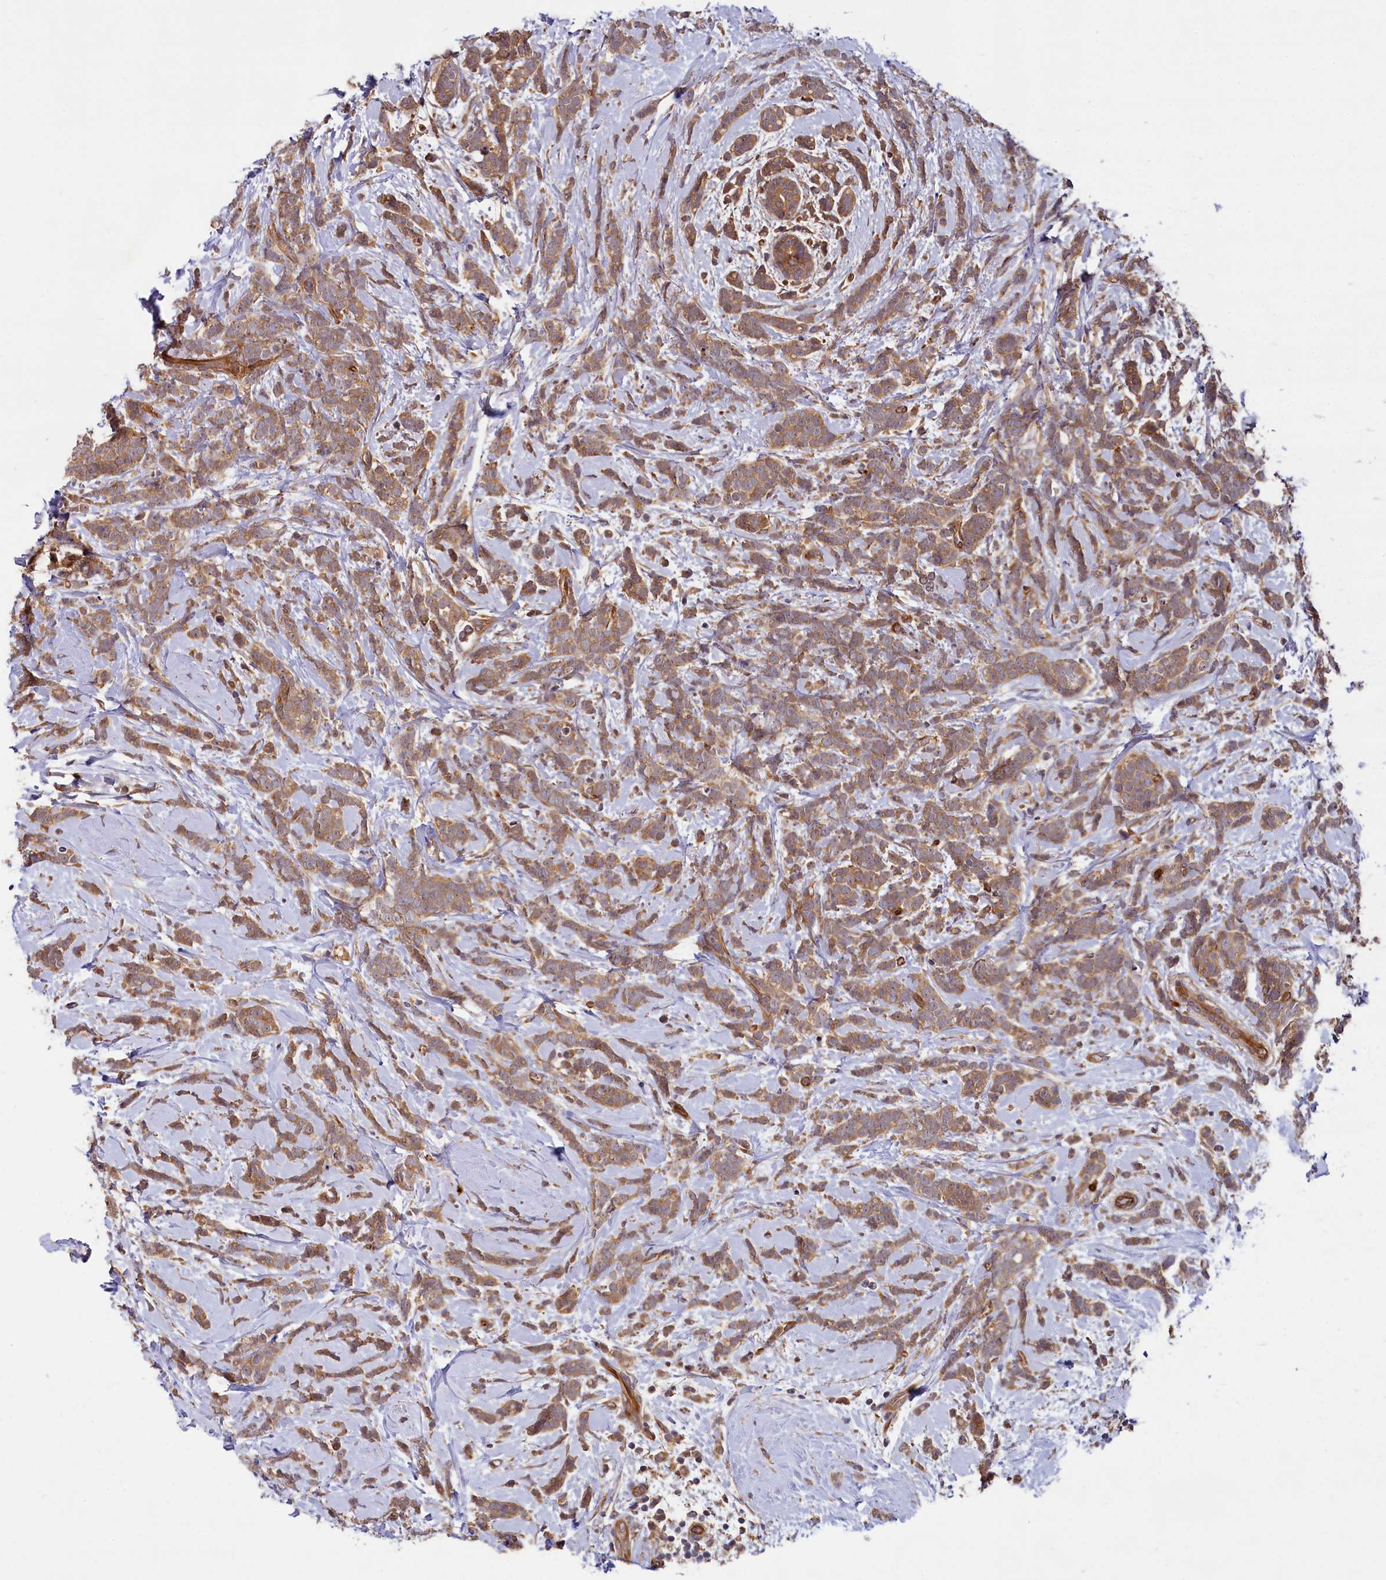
{"staining": {"intensity": "moderate", "quantity": ">75%", "location": "cytoplasmic/membranous"}, "tissue": "breast cancer", "cell_type": "Tumor cells", "image_type": "cancer", "snomed": [{"axis": "morphology", "description": "Lobular carcinoma"}, {"axis": "topography", "description": "Breast"}], "caption": "Approximately >75% of tumor cells in human breast cancer (lobular carcinoma) demonstrate moderate cytoplasmic/membranous protein staining as visualized by brown immunohistochemical staining.", "gene": "PKN2", "patient": {"sex": "female", "age": 58}}